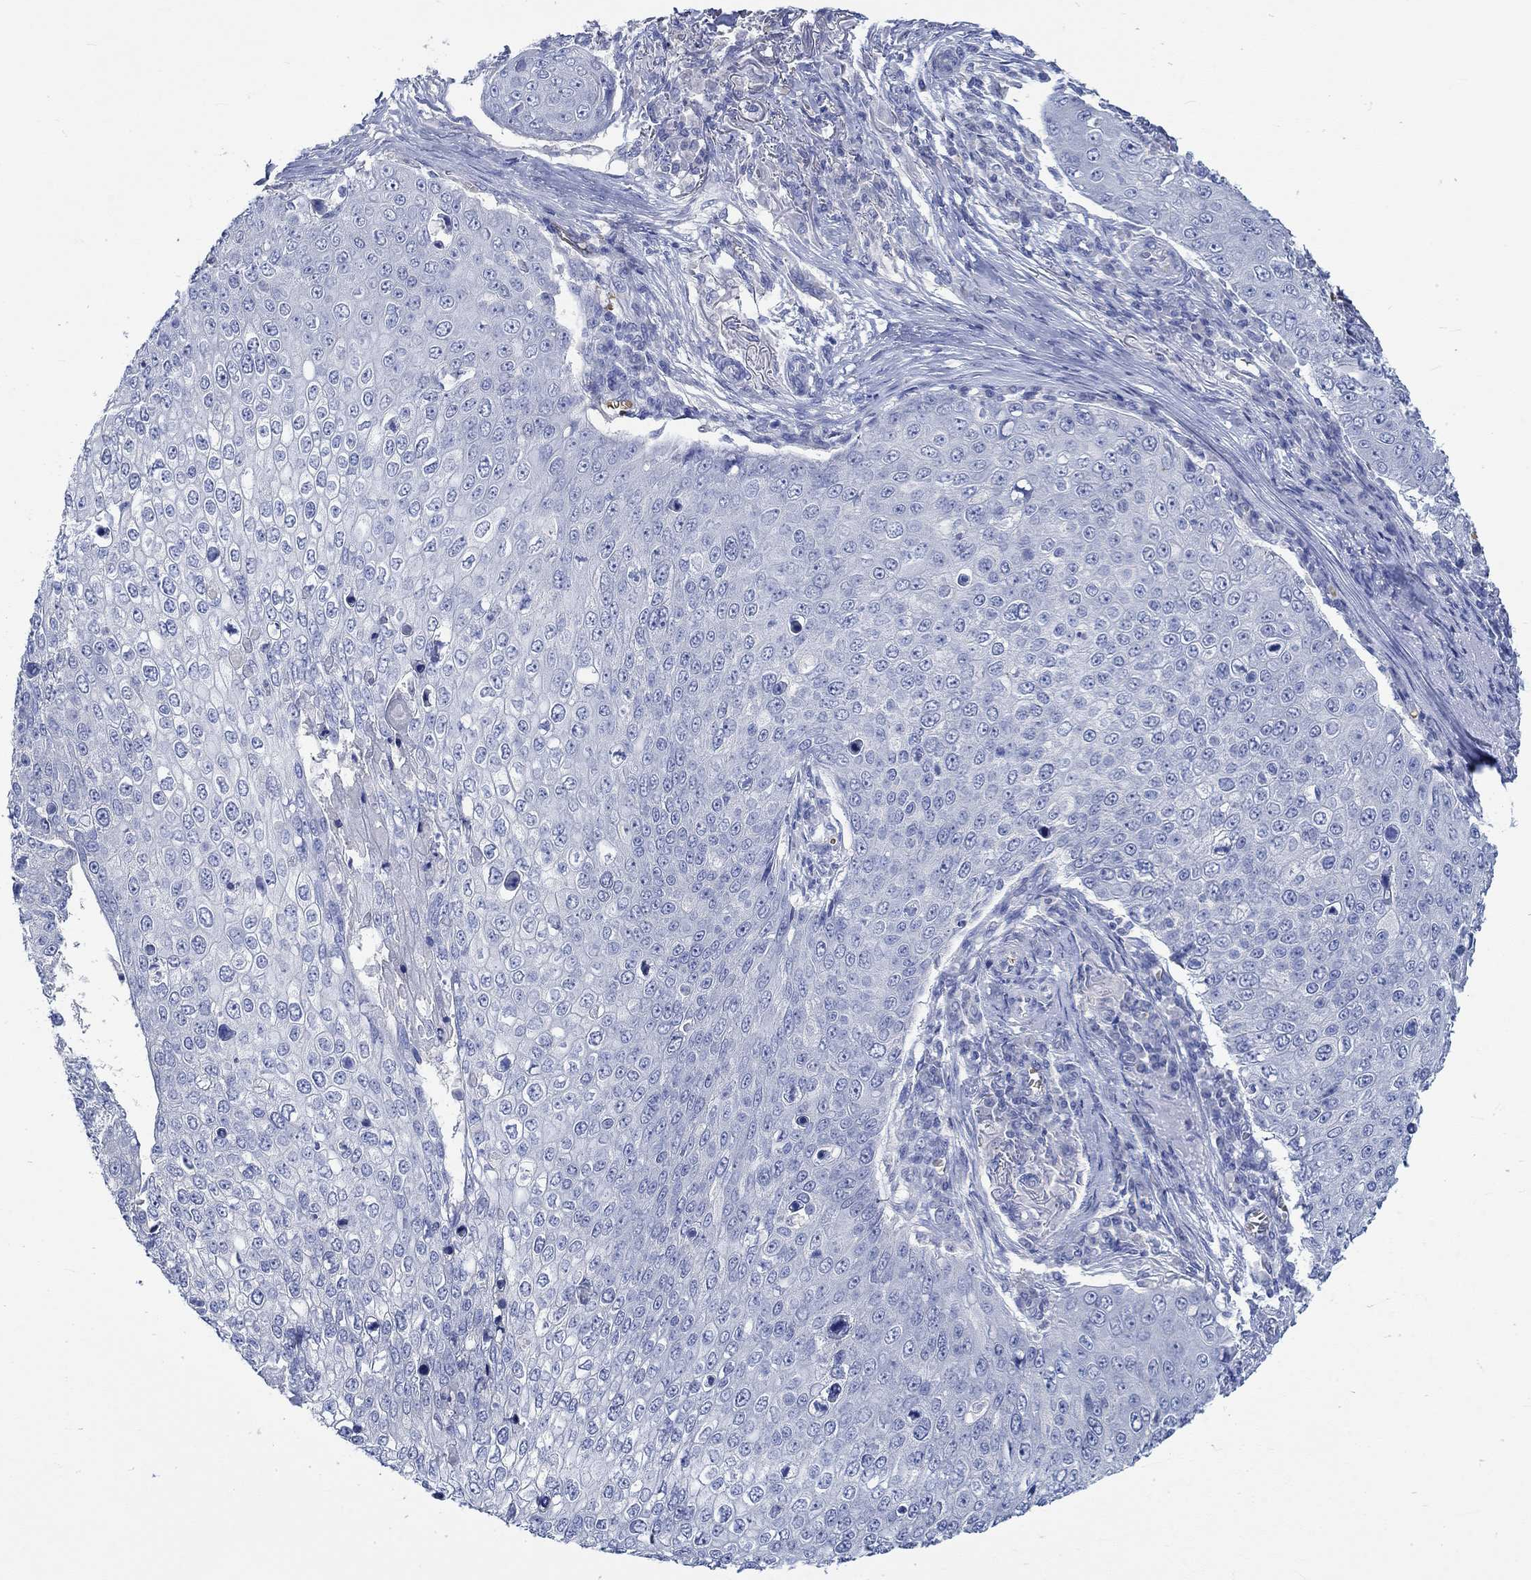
{"staining": {"intensity": "negative", "quantity": "none", "location": "none"}, "tissue": "skin cancer", "cell_type": "Tumor cells", "image_type": "cancer", "snomed": [{"axis": "morphology", "description": "Squamous cell carcinoma, NOS"}, {"axis": "topography", "description": "Skin"}], "caption": "Human squamous cell carcinoma (skin) stained for a protein using immunohistochemistry (IHC) exhibits no expression in tumor cells.", "gene": "KCNA1", "patient": {"sex": "male", "age": 71}}